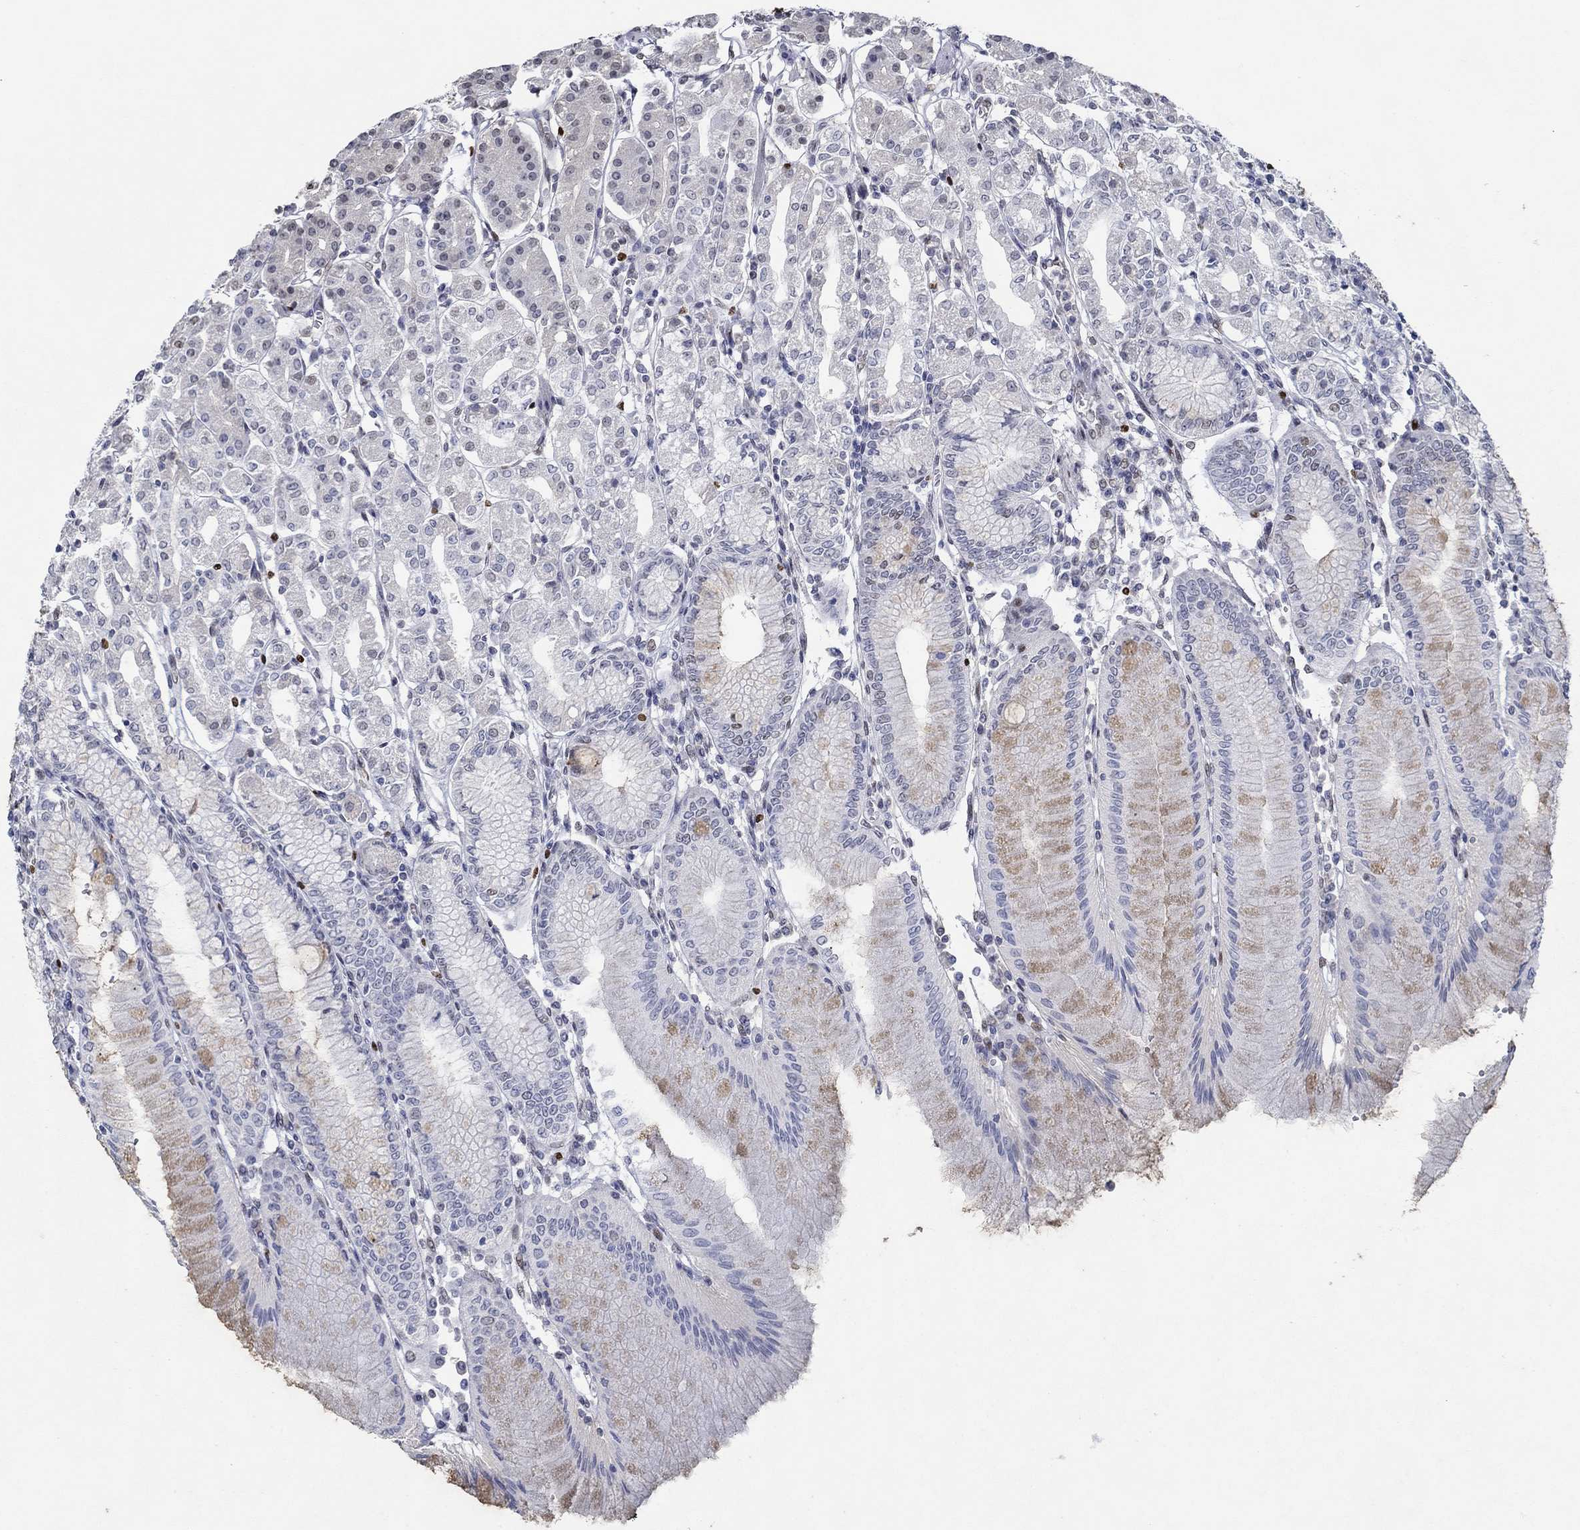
{"staining": {"intensity": "moderate", "quantity": "<25%", "location": "nuclear"}, "tissue": "stomach", "cell_type": "Glandular cells", "image_type": "normal", "snomed": [{"axis": "morphology", "description": "Normal tissue, NOS"}, {"axis": "topography", "description": "Skeletal muscle"}, {"axis": "topography", "description": "Stomach"}], "caption": "Brown immunohistochemical staining in benign stomach demonstrates moderate nuclear expression in approximately <25% of glandular cells.", "gene": "GATA2", "patient": {"sex": "female", "age": 57}}